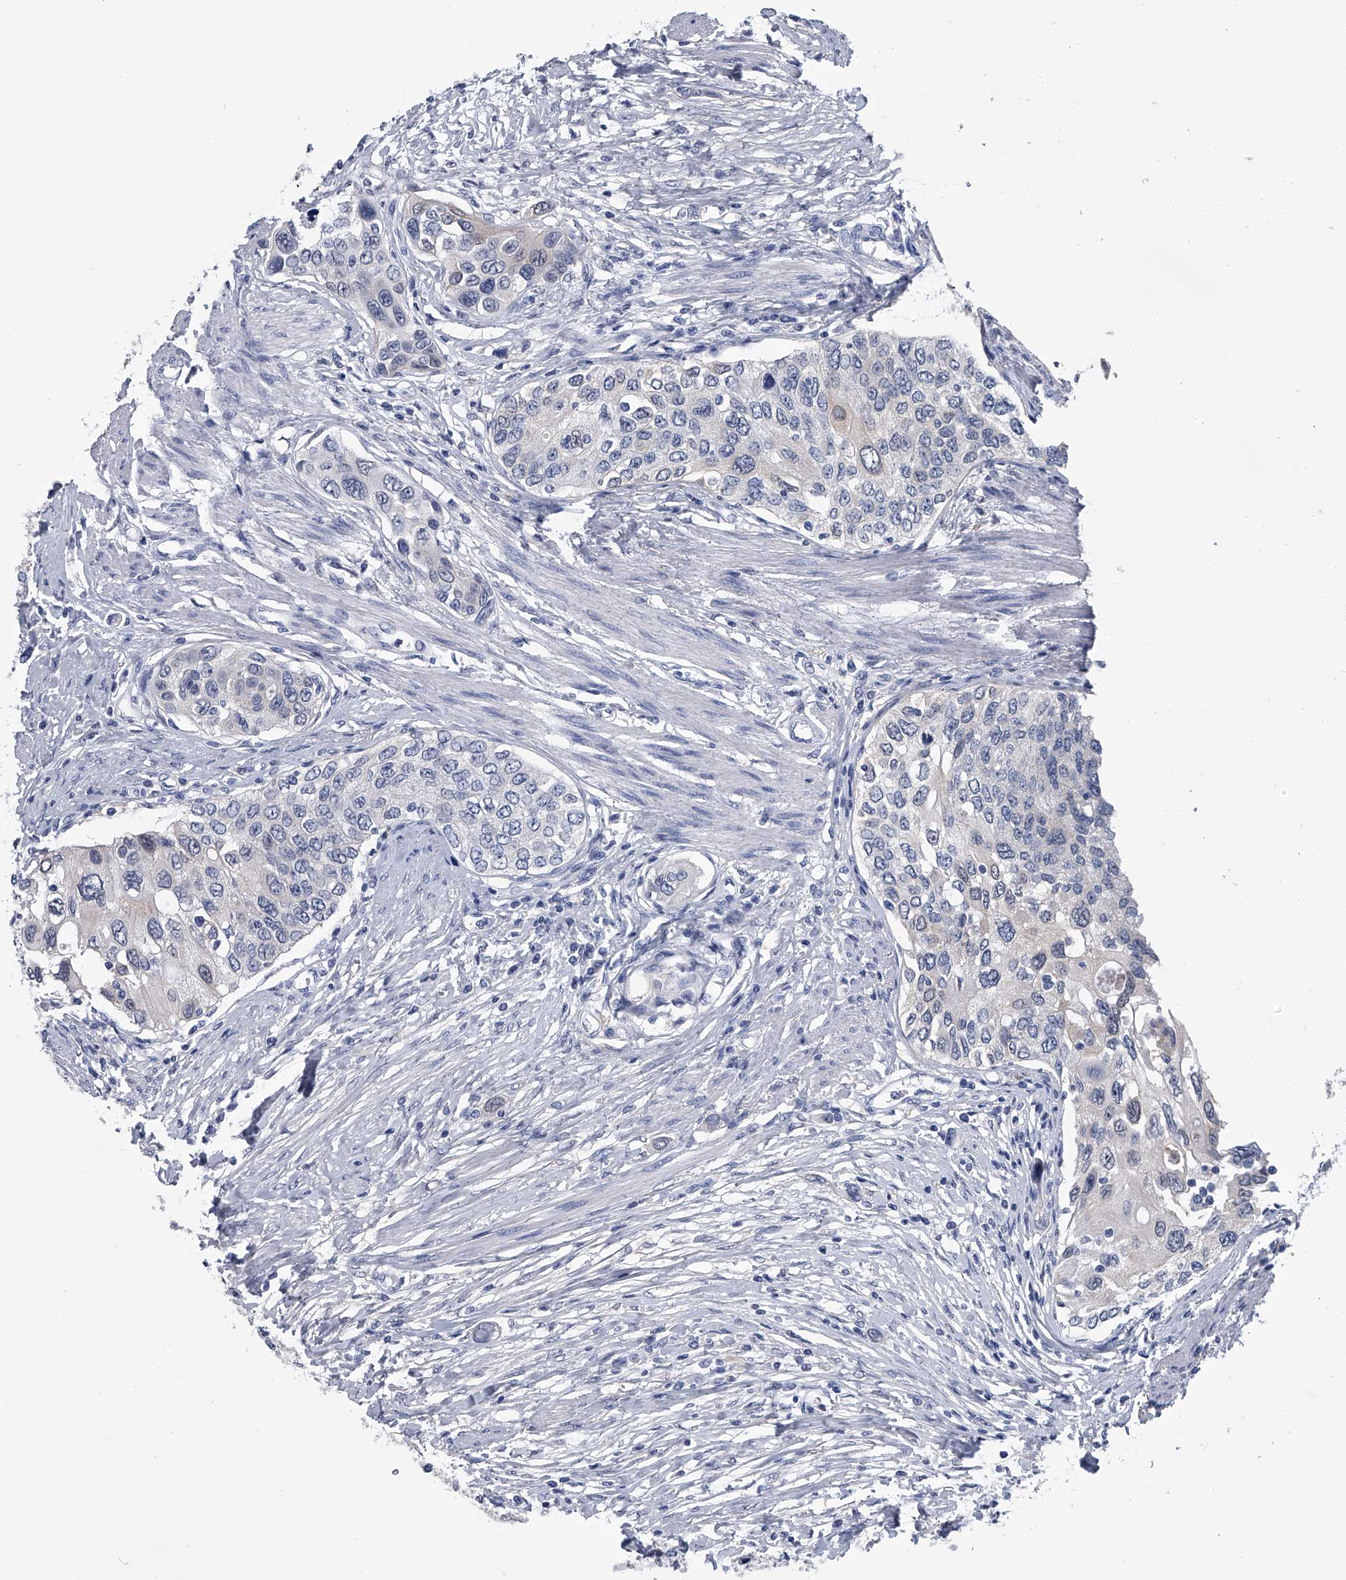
{"staining": {"intensity": "negative", "quantity": "none", "location": "none"}, "tissue": "urothelial cancer", "cell_type": "Tumor cells", "image_type": "cancer", "snomed": [{"axis": "morphology", "description": "Urothelial carcinoma, High grade"}, {"axis": "topography", "description": "Urinary bladder"}], "caption": "An immunohistochemistry photomicrograph of urothelial cancer is shown. There is no staining in tumor cells of urothelial cancer. (DAB IHC visualized using brightfield microscopy, high magnification).", "gene": "PDXK", "patient": {"sex": "female", "age": 56}}